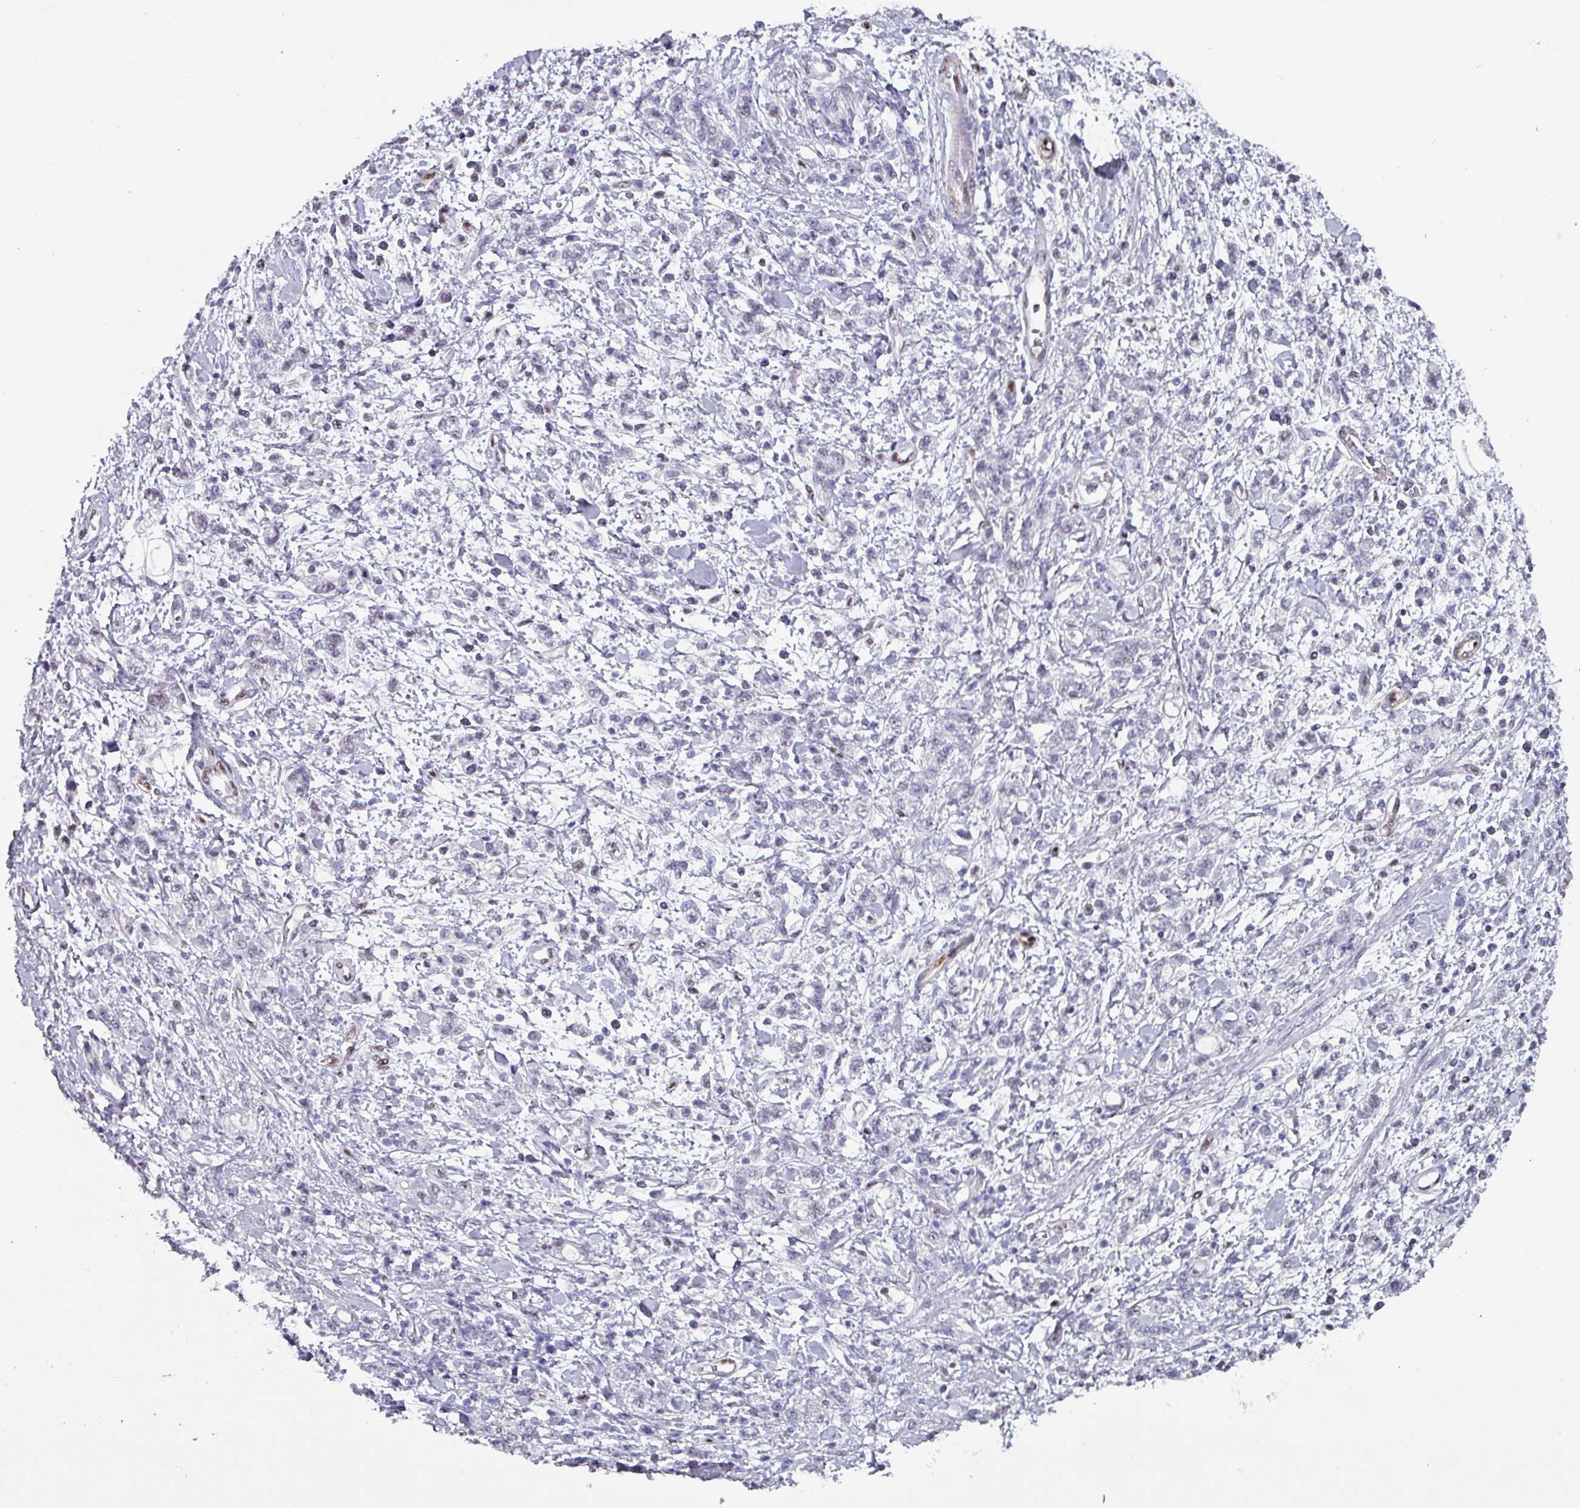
{"staining": {"intensity": "negative", "quantity": "none", "location": "none"}, "tissue": "stomach cancer", "cell_type": "Tumor cells", "image_type": "cancer", "snomed": [{"axis": "morphology", "description": "Adenocarcinoma, NOS"}, {"axis": "topography", "description": "Stomach"}], "caption": "Tumor cells show no significant protein staining in stomach adenocarcinoma. Nuclei are stained in blue.", "gene": "ZNF816-ZNF321P", "patient": {"sex": "male", "age": 77}}